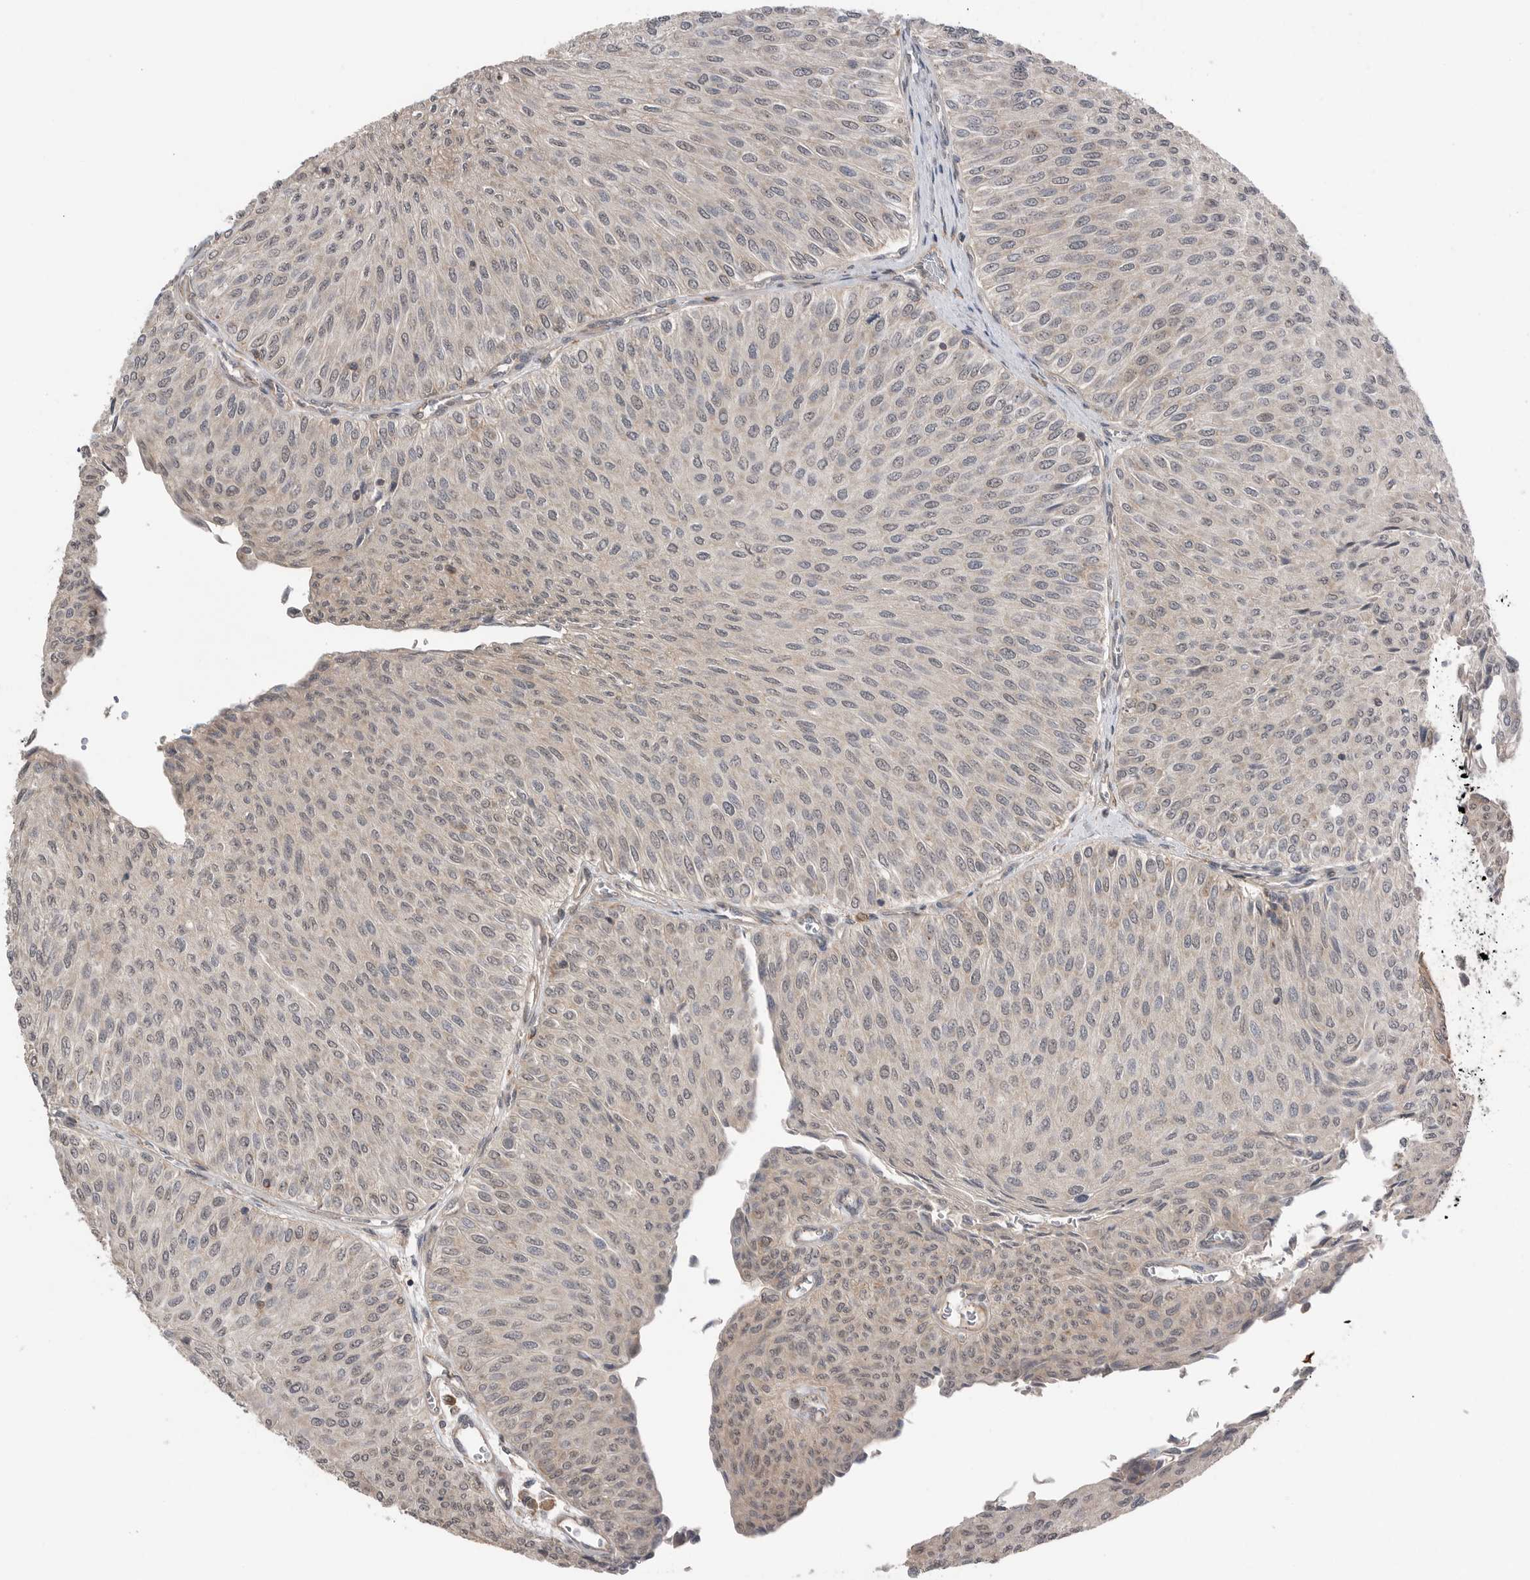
{"staining": {"intensity": "negative", "quantity": "none", "location": "none"}, "tissue": "urothelial cancer", "cell_type": "Tumor cells", "image_type": "cancer", "snomed": [{"axis": "morphology", "description": "Urothelial carcinoma, Low grade"}, {"axis": "topography", "description": "Urinary bladder"}], "caption": "This micrograph is of urothelial cancer stained with IHC to label a protein in brown with the nuclei are counter-stained blue. There is no positivity in tumor cells.", "gene": "PEAK1", "patient": {"sex": "male", "age": 78}}